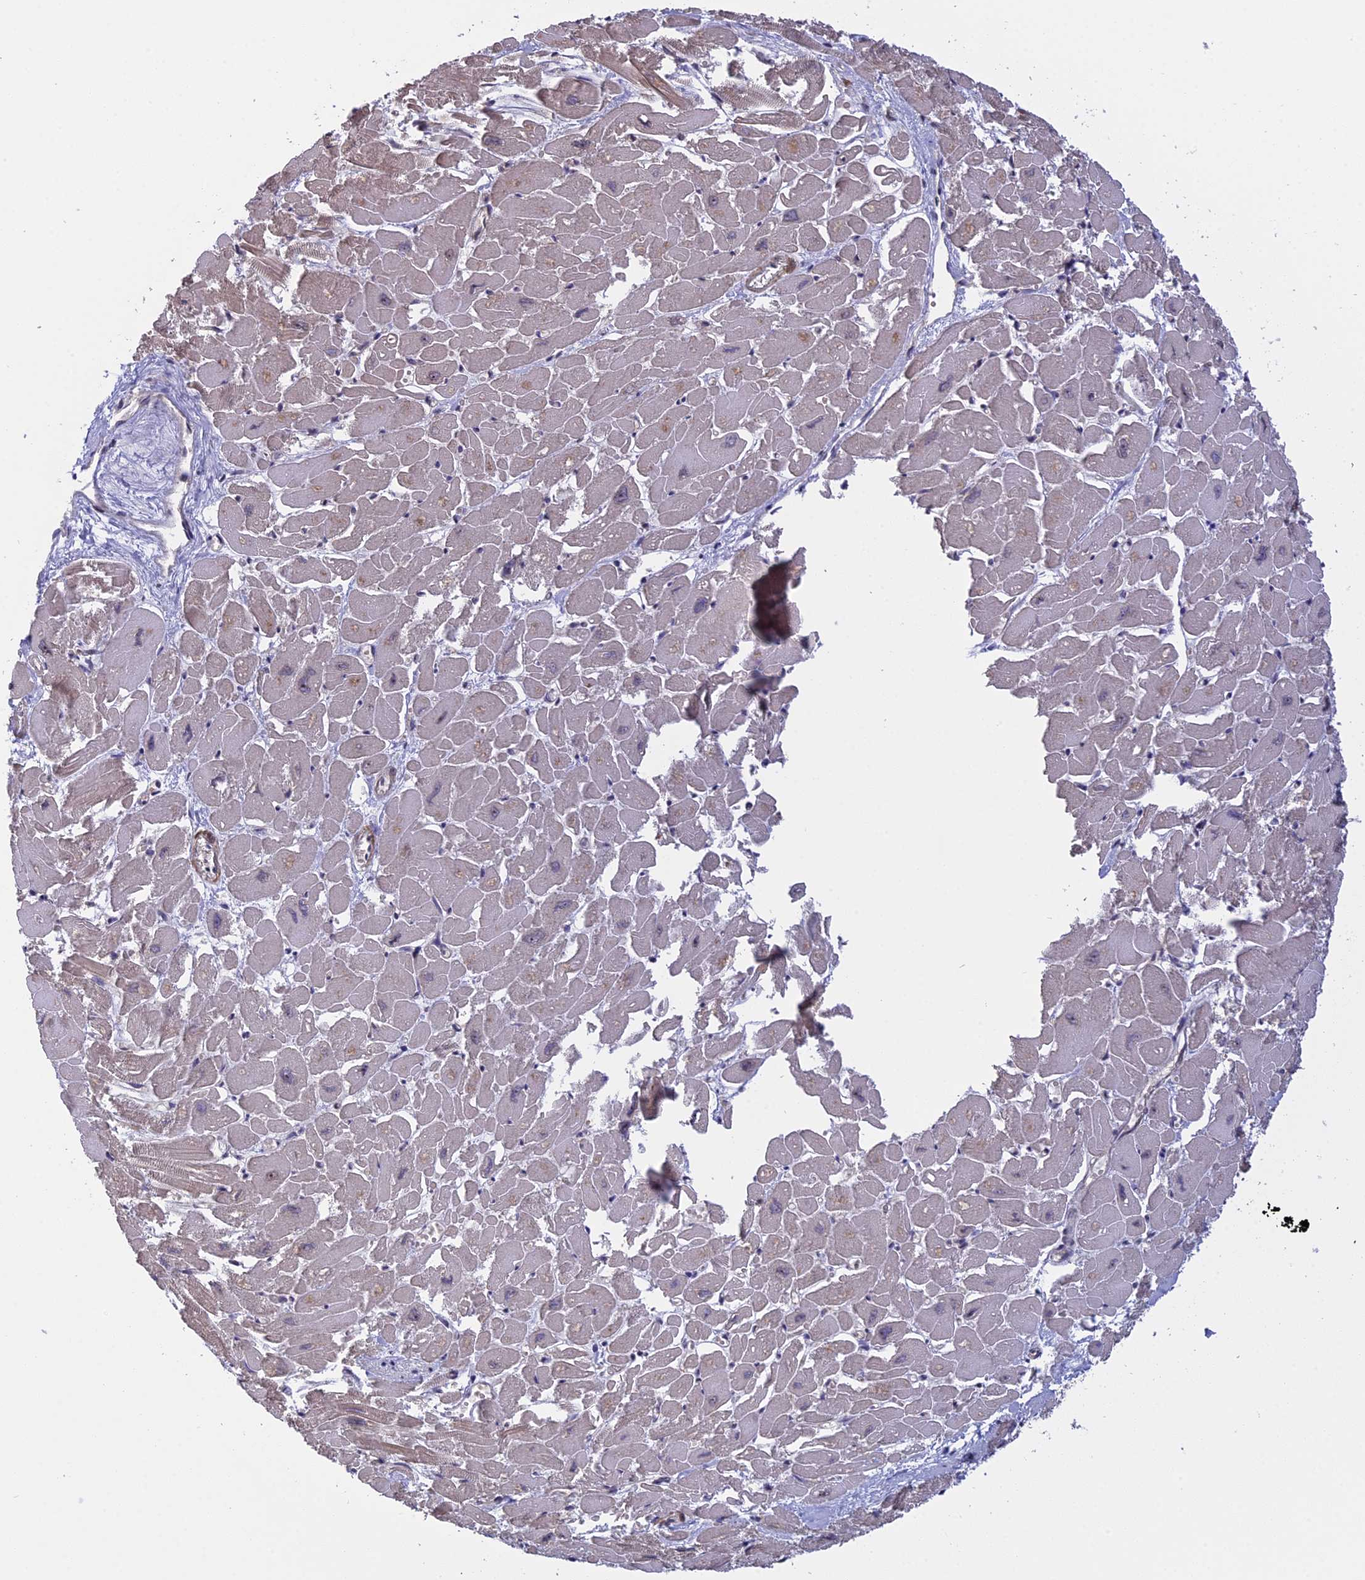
{"staining": {"intensity": "negative", "quantity": "none", "location": "none"}, "tissue": "heart muscle", "cell_type": "Cardiomyocytes", "image_type": "normal", "snomed": [{"axis": "morphology", "description": "Normal tissue, NOS"}, {"axis": "topography", "description": "Heart"}], "caption": "Photomicrograph shows no significant protein expression in cardiomyocytes of benign heart muscle.", "gene": "MGA", "patient": {"sex": "male", "age": 54}}